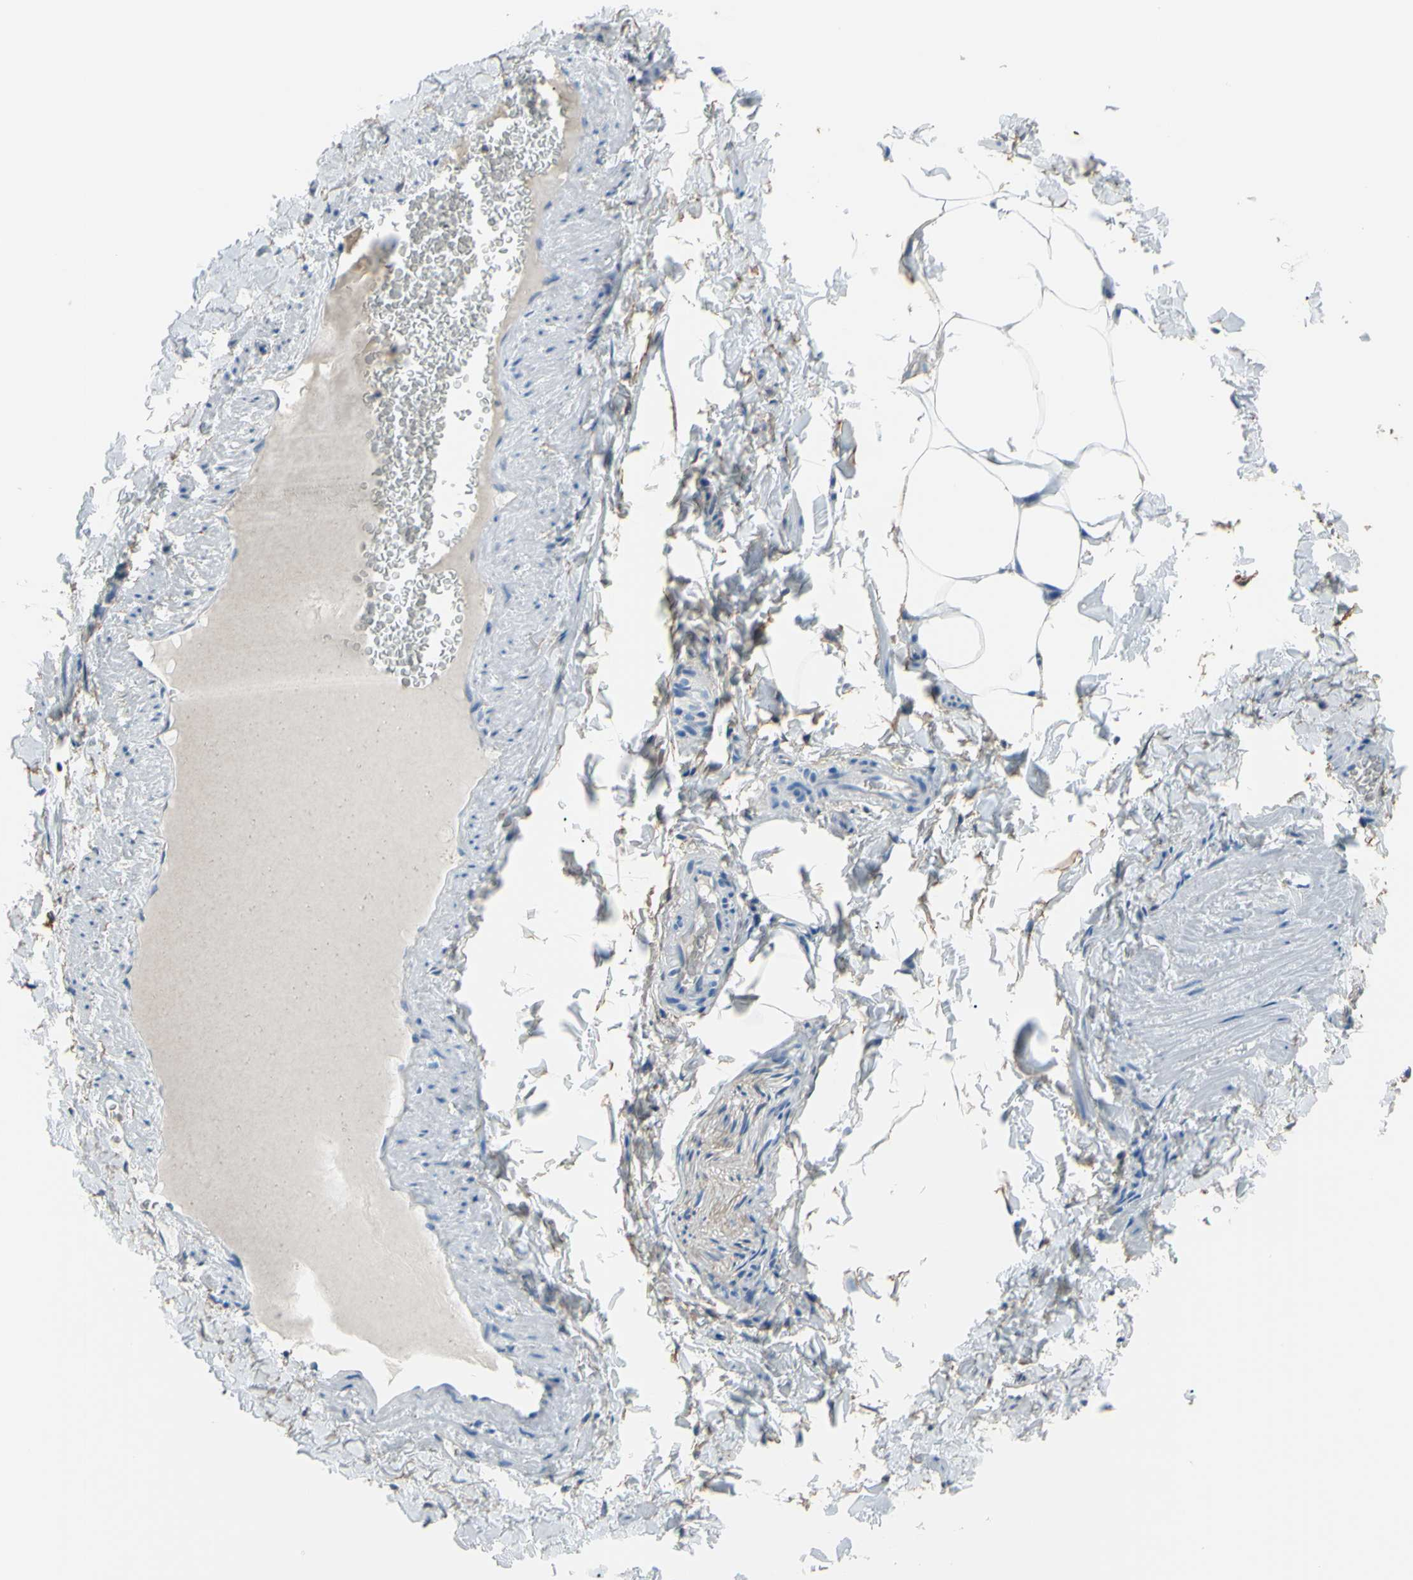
{"staining": {"intensity": "negative", "quantity": "none", "location": "none"}, "tissue": "adipose tissue", "cell_type": "Adipocytes", "image_type": "normal", "snomed": [{"axis": "morphology", "description": "Normal tissue, NOS"}, {"axis": "topography", "description": "Vascular tissue"}], "caption": "DAB (3,3'-diaminobenzidine) immunohistochemical staining of unremarkable adipose tissue demonstrates no significant positivity in adipocytes.", "gene": "ADD1", "patient": {"sex": "male", "age": 41}}